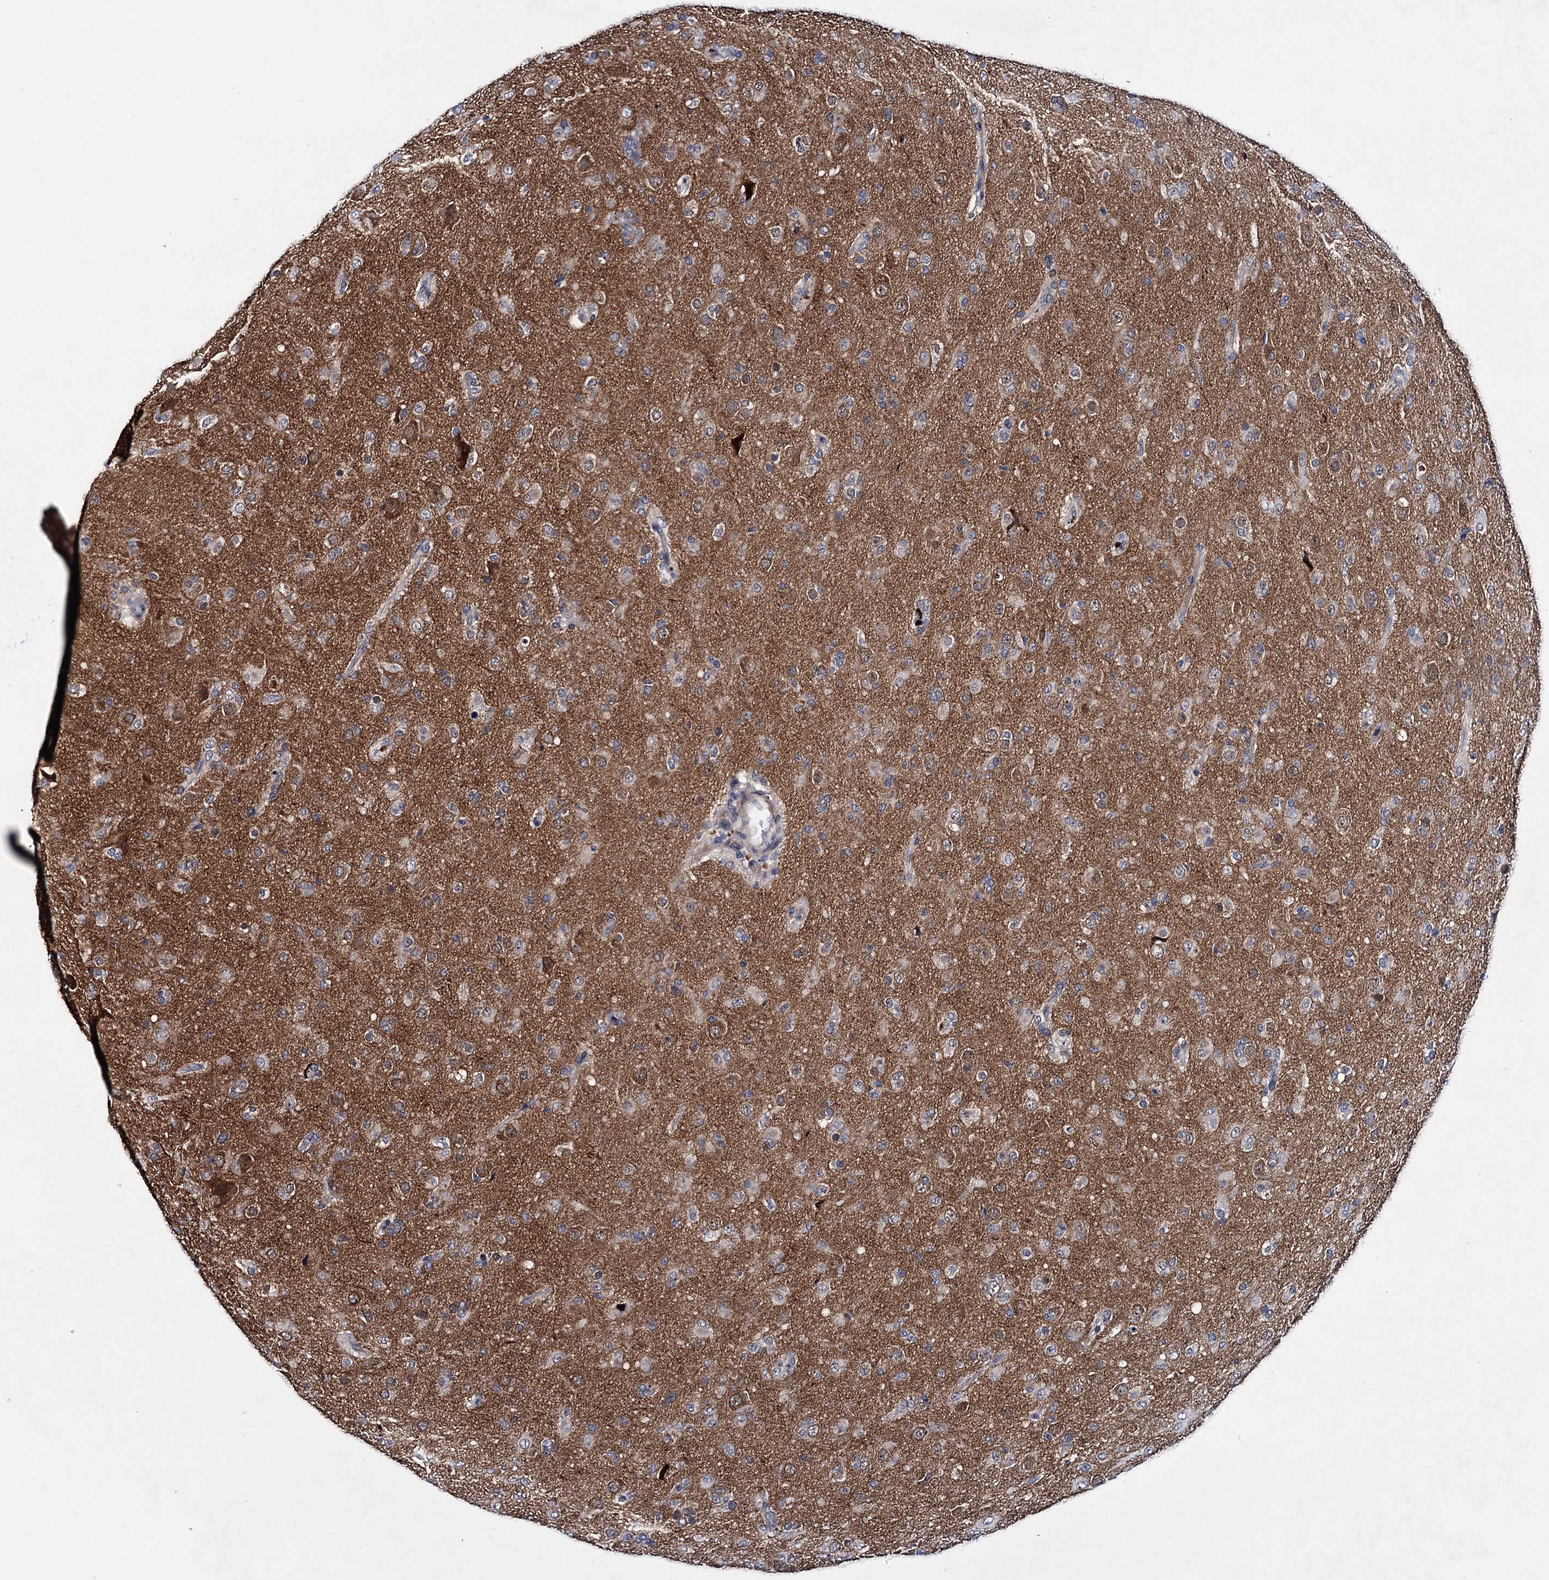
{"staining": {"intensity": "weak", "quantity": "<25%", "location": "cytoplasmic/membranous"}, "tissue": "glioma", "cell_type": "Tumor cells", "image_type": "cancer", "snomed": [{"axis": "morphology", "description": "Glioma, malignant, Low grade"}, {"axis": "topography", "description": "Brain"}], "caption": "This is an immunohistochemistry histopathology image of human glioma. There is no positivity in tumor cells.", "gene": "EYA4", "patient": {"sex": "male", "age": 65}}